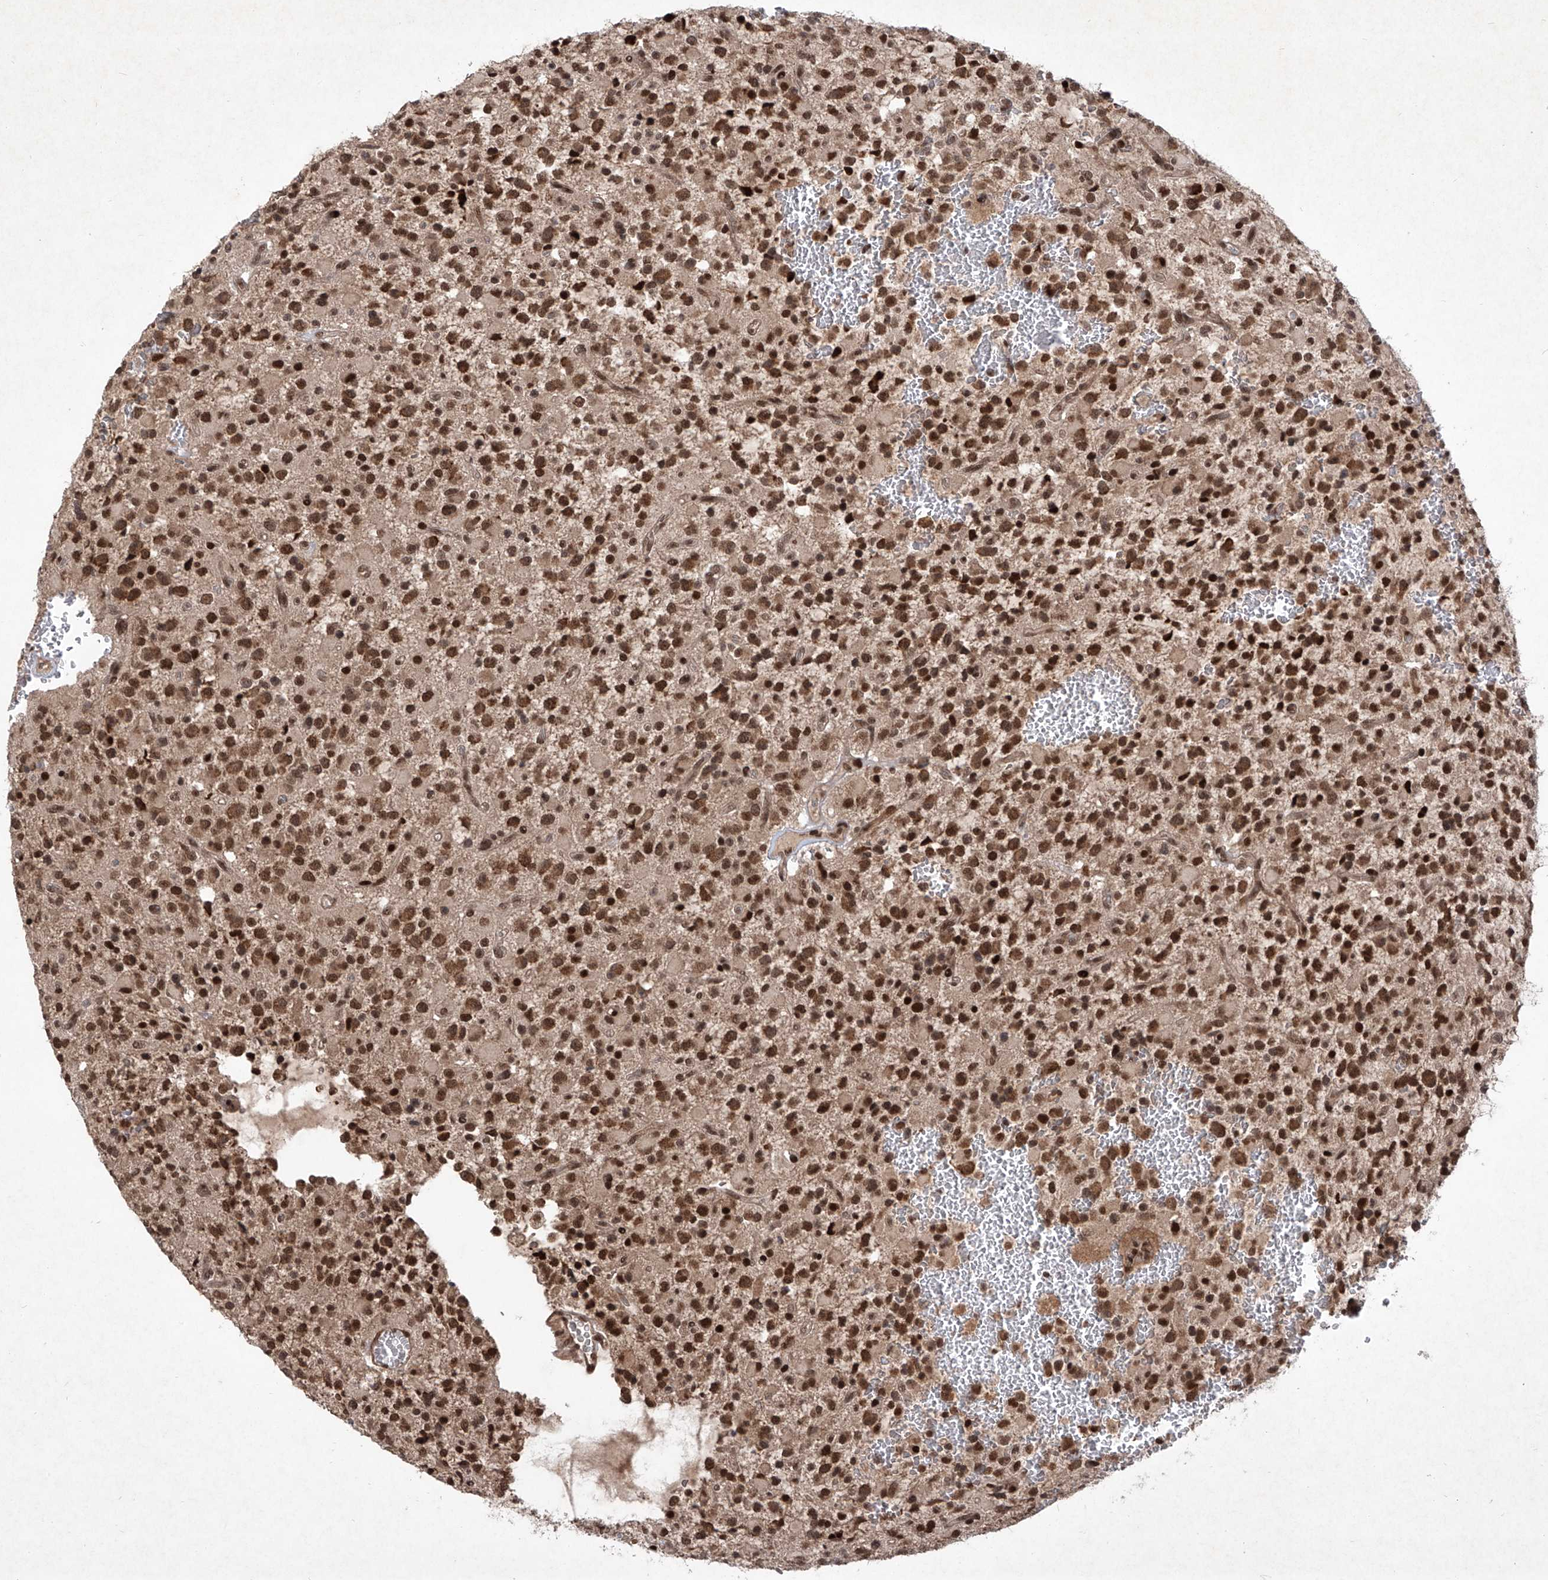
{"staining": {"intensity": "strong", "quantity": ">75%", "location": "nuclear"}, "tissue": "glioma", "cell_type": "Tumor cells", "image_type": "cancer", "snomed": [{"axis": "morphology", "description": "Glioma, malignant, High grade"}, {"axis": "topography", "description": "Brain"}], "caption": "Immunohistochemical staining of human glioma shows high levels of strong nuclear protein positivity in about >75% of tumor cells.", "gene": "IRF2", "patient": {"sex": "male", "age": 34}}